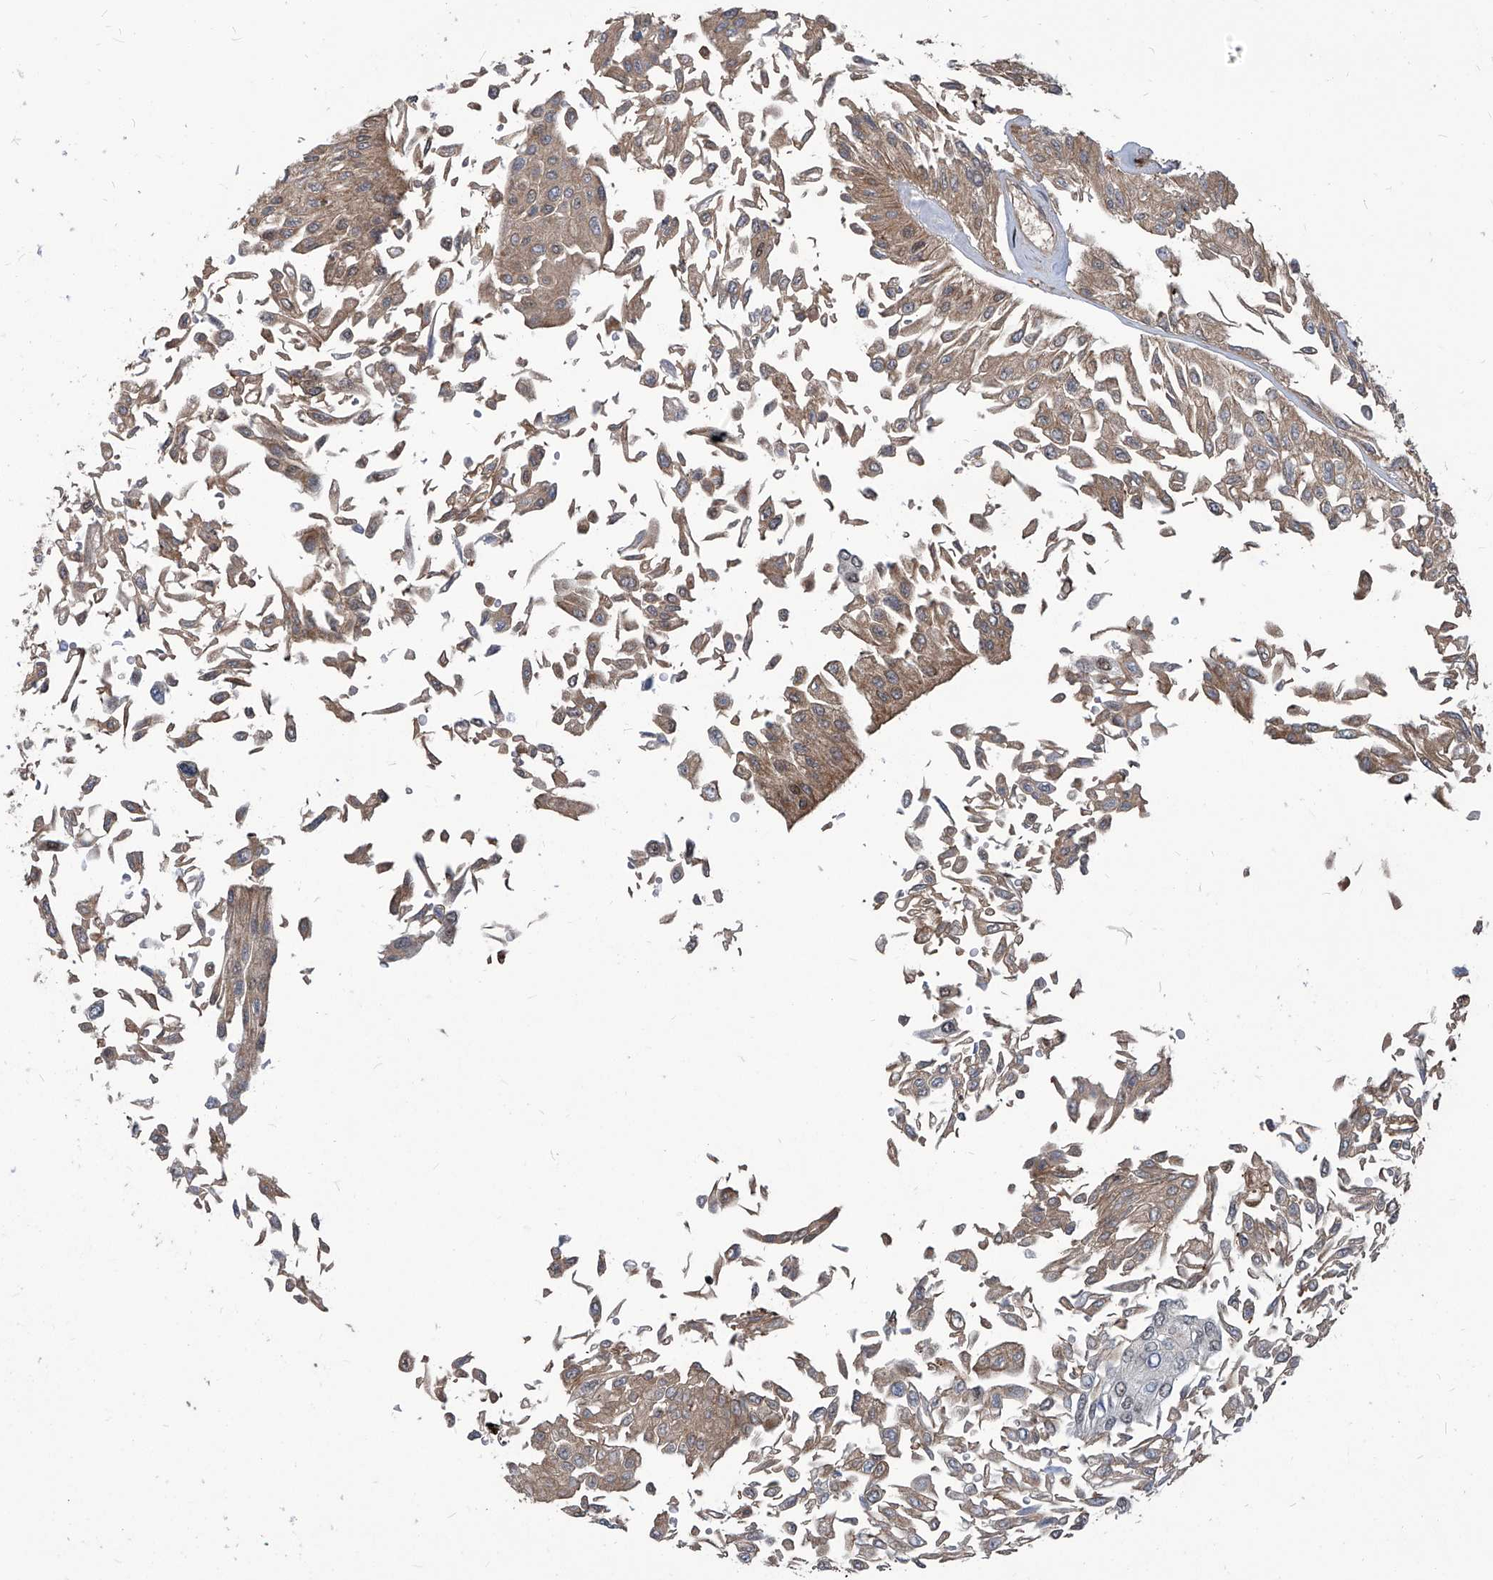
{"staining": {"intensity": "weak", "quantity": ">75%", "location": "cytoplasmic/membranous"}, "tissue": "urothelial cancer", "cell_type": "Tumor cells", "image_type": "cancer", "snomed": [{"axis": "morphology", "description": "Urothelial carcinoma, Low grade"}, {"axis": "topography", "description": "Urinary bladder"}], "caption": "Immunohistochemical staining of urothelial cancer shows weak cytoplasmic/membranous protein staining in approximately >75% of tumor cells. The staining was performed using DAB, with brown indicating positive protein expression. Nuclei are stained blue with hematoxylin.", "gene": "PSMB1", "patient": {"sex": "male", "age": 67}}